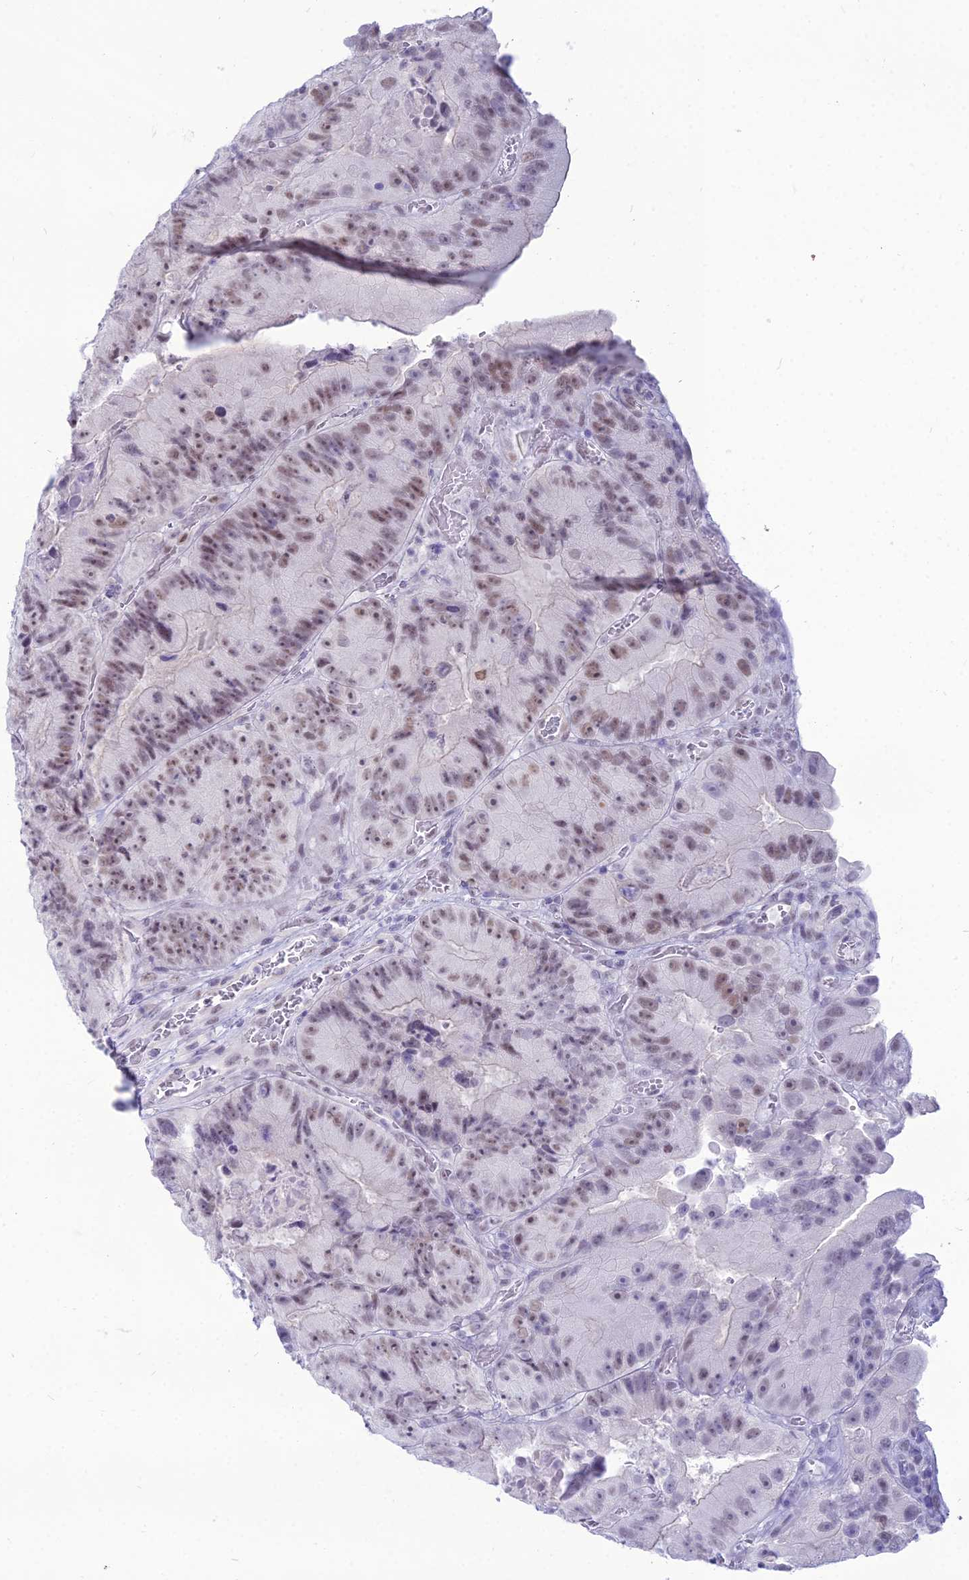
{"staining": {"intensity": "moderate", "quantity": ">75%", "location": "nuclear"}, "tissue": "colorectal cancer", "cell_type": "Tumor cells", "image_type": "cancer", "snomed": [{"axis": "morphology", "description": "Adenocarcinoma, NOS"}, {"axis": "topography", "description": "Colon"}], "caption": "Moderate nuclear protein positivity is seen in about >75% of tumor cells in colorectal cancer.", "gene": "DHX40", "patient": {"sex": "female", "age": 86}}